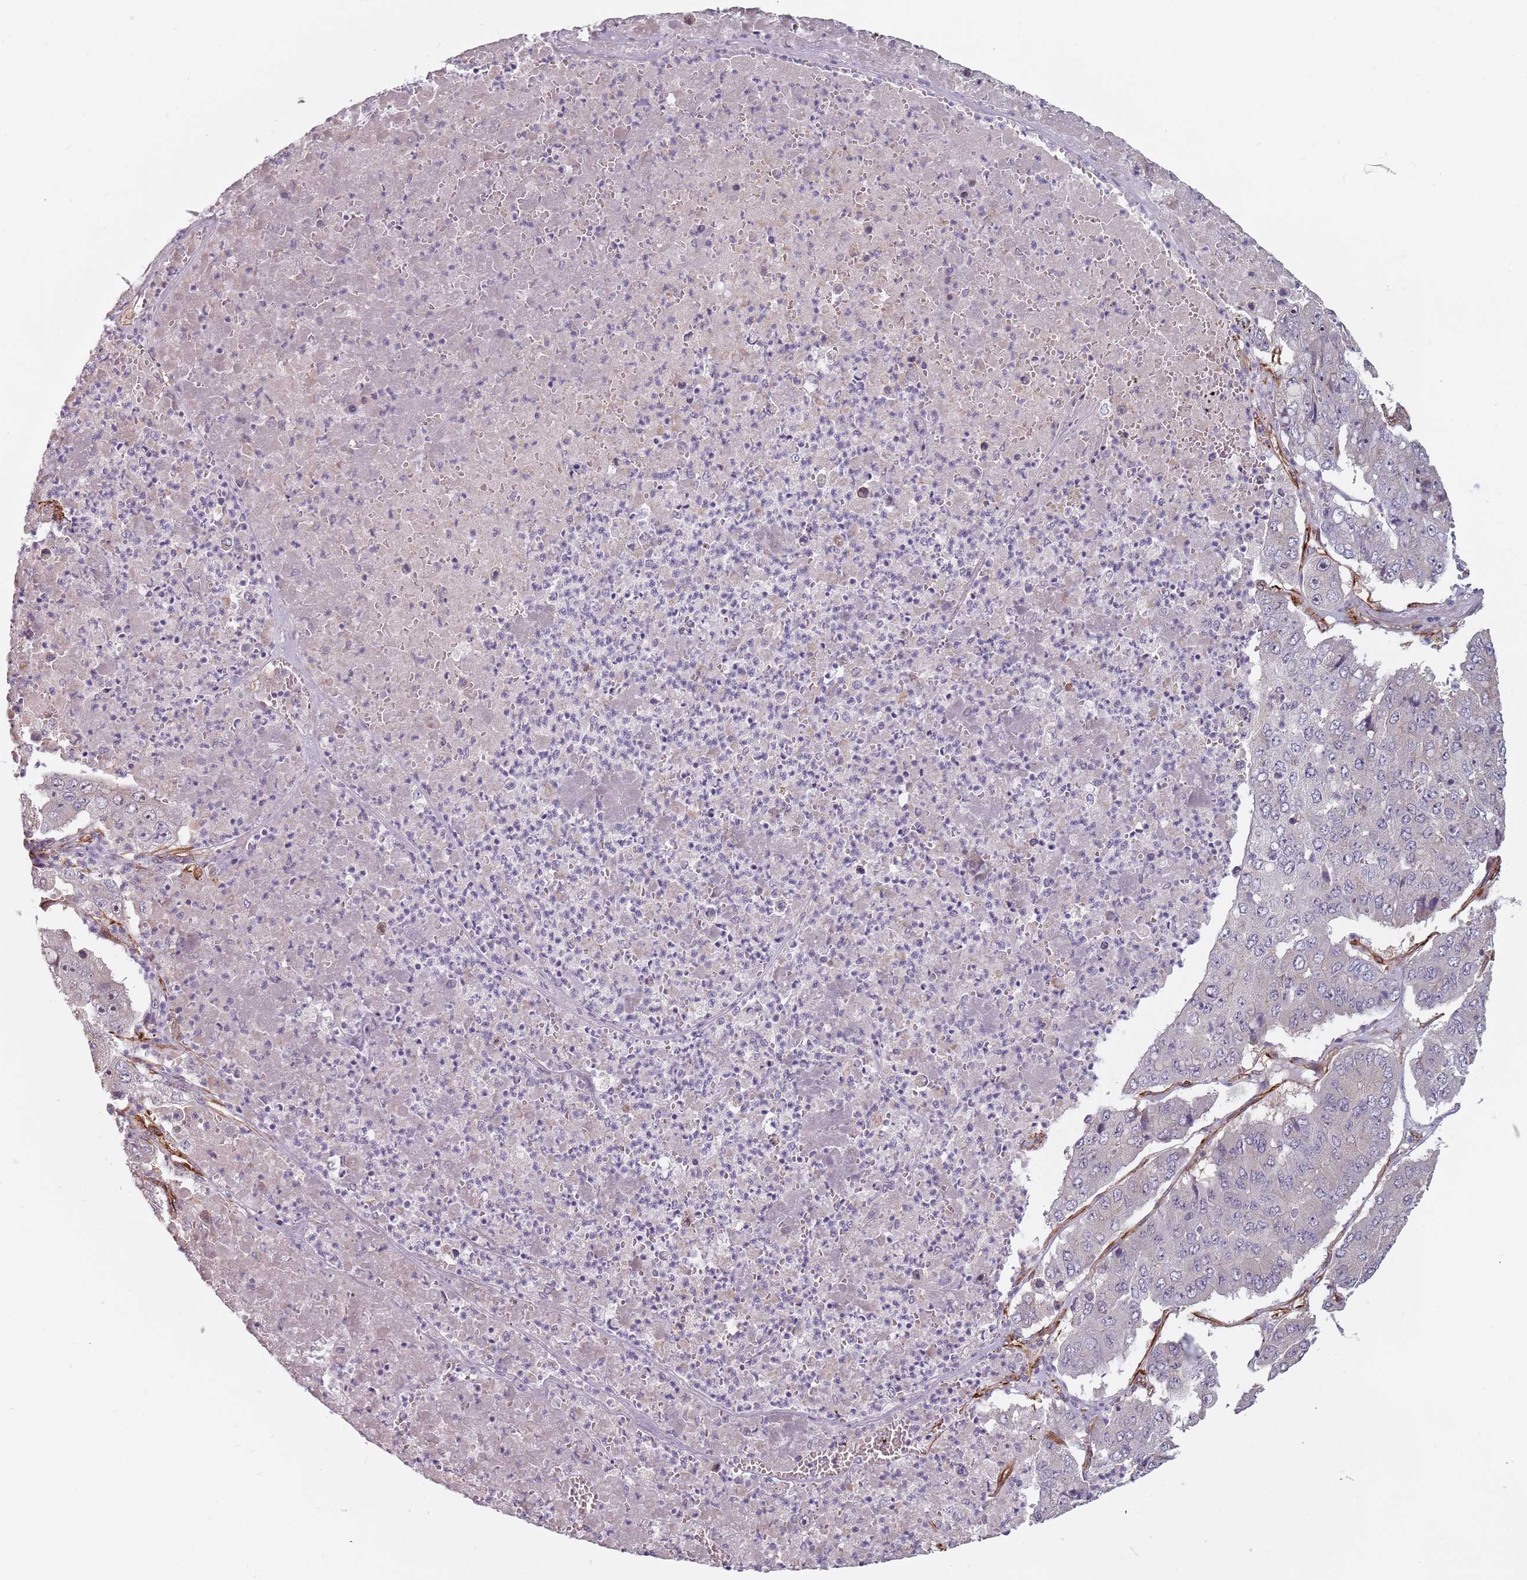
{"staining": {"intensity": "negative", "quantity": "none", "location": "none"}, "tissue": "pancreatic cancer", "cell_type": "Tumor cells", "image_type": "cancer", "snomed": [{"axis": "morphology", "description": "Adenocarcinoma, NOS"}, {"axis": "topography", "description": "Pancreas"}], "caption": "Photomicrograph shows no significant protein staining in tumor cells of pancreatic cancer (adenocarcinoma).", "gene": "GAS2L3", "patient": {"sex": "male", "age": 50}}